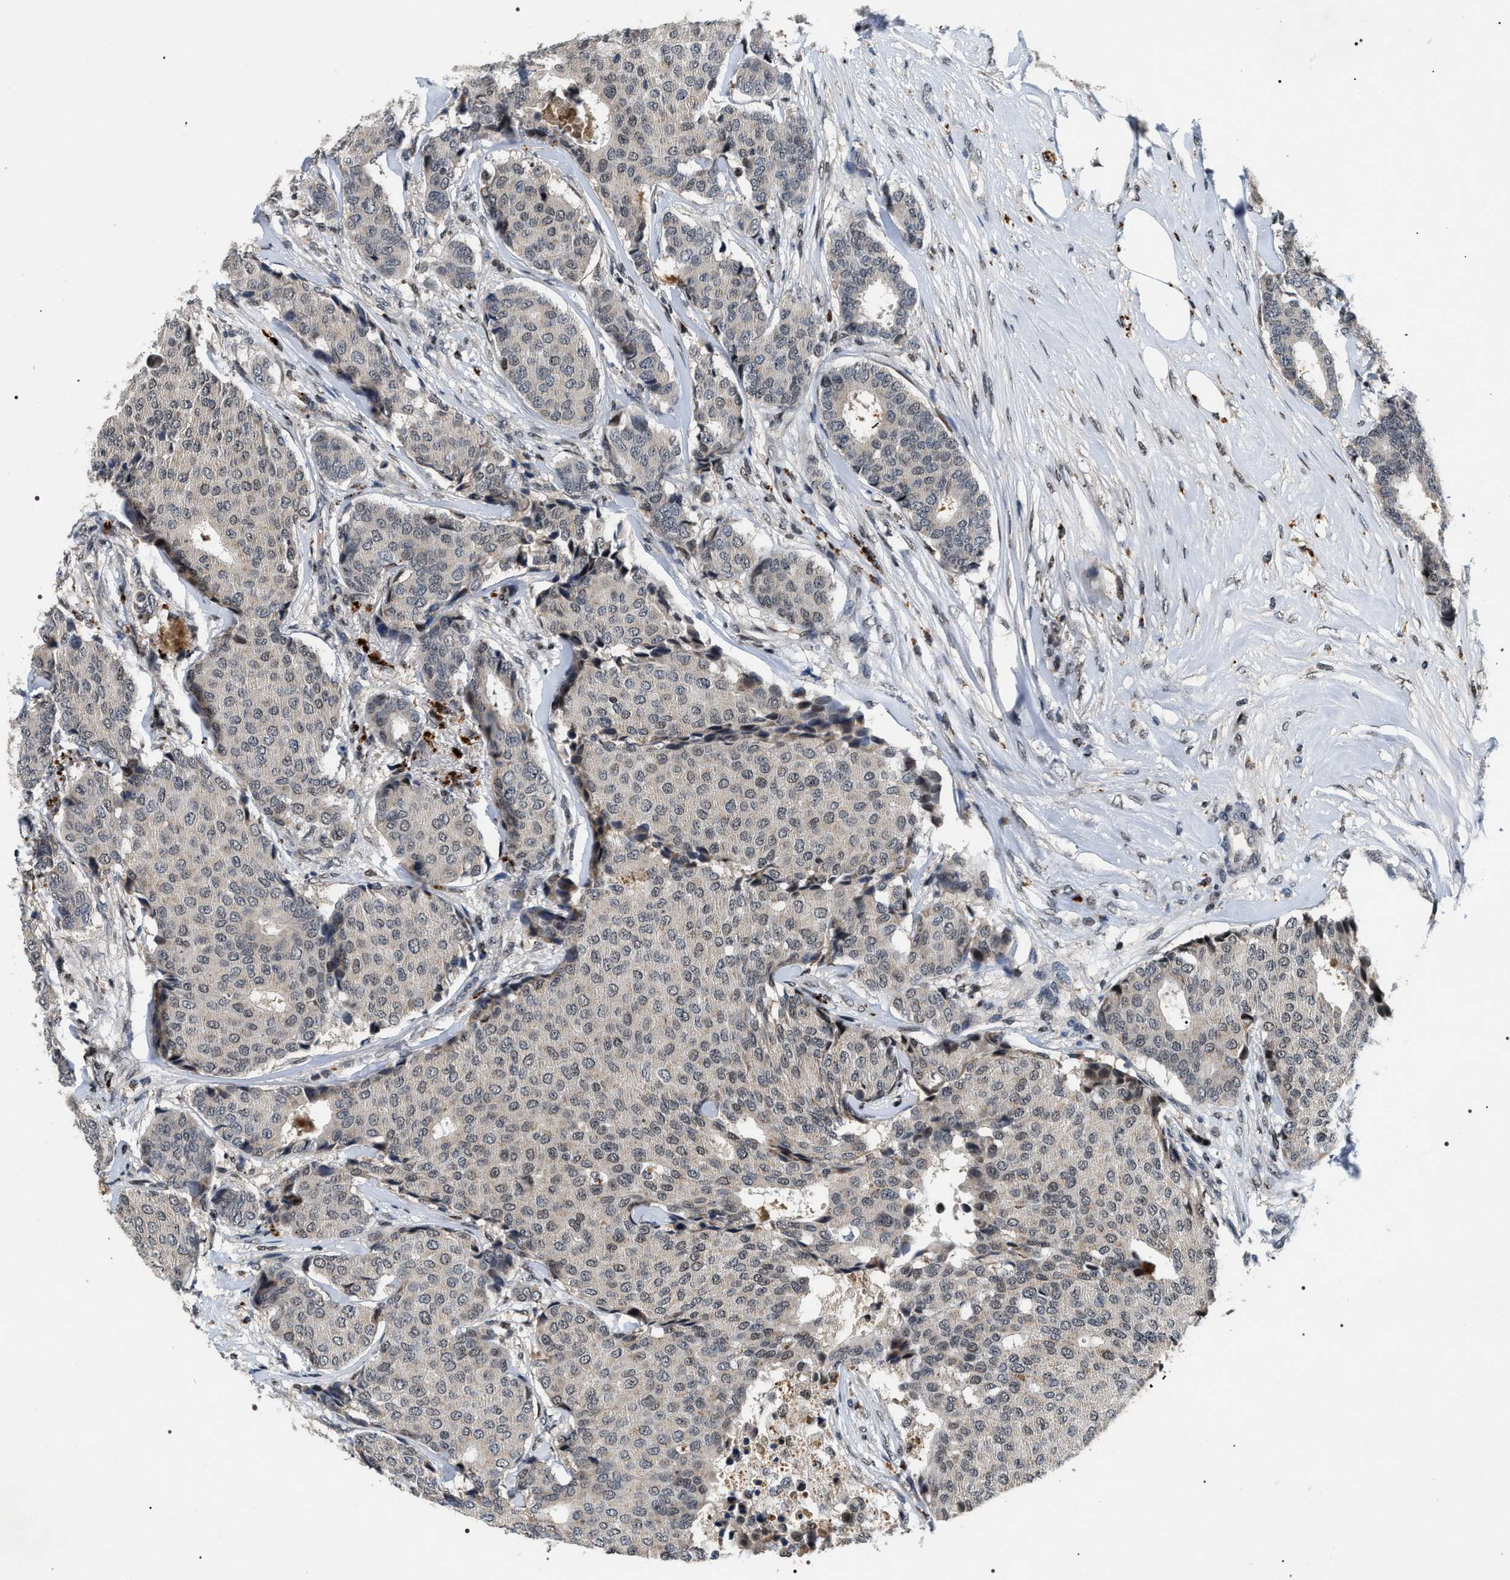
{"staining": {"intensity": "negative", "quantity": "none", "location": "none"}, "tissue": "breast cancer", "cell_type": "Tumor cells", "image_type": "cancer", "snomed": [{"axis": "morphology", "description": "Duct carcinoma"}, {"axis": "topography", "description": "Breast"}], "caption": "A micrograph of human breast cancer is negative for staining in tumor cells.", "gene": "C7orf25", "patient": {"sex": "female", "age": 75}}